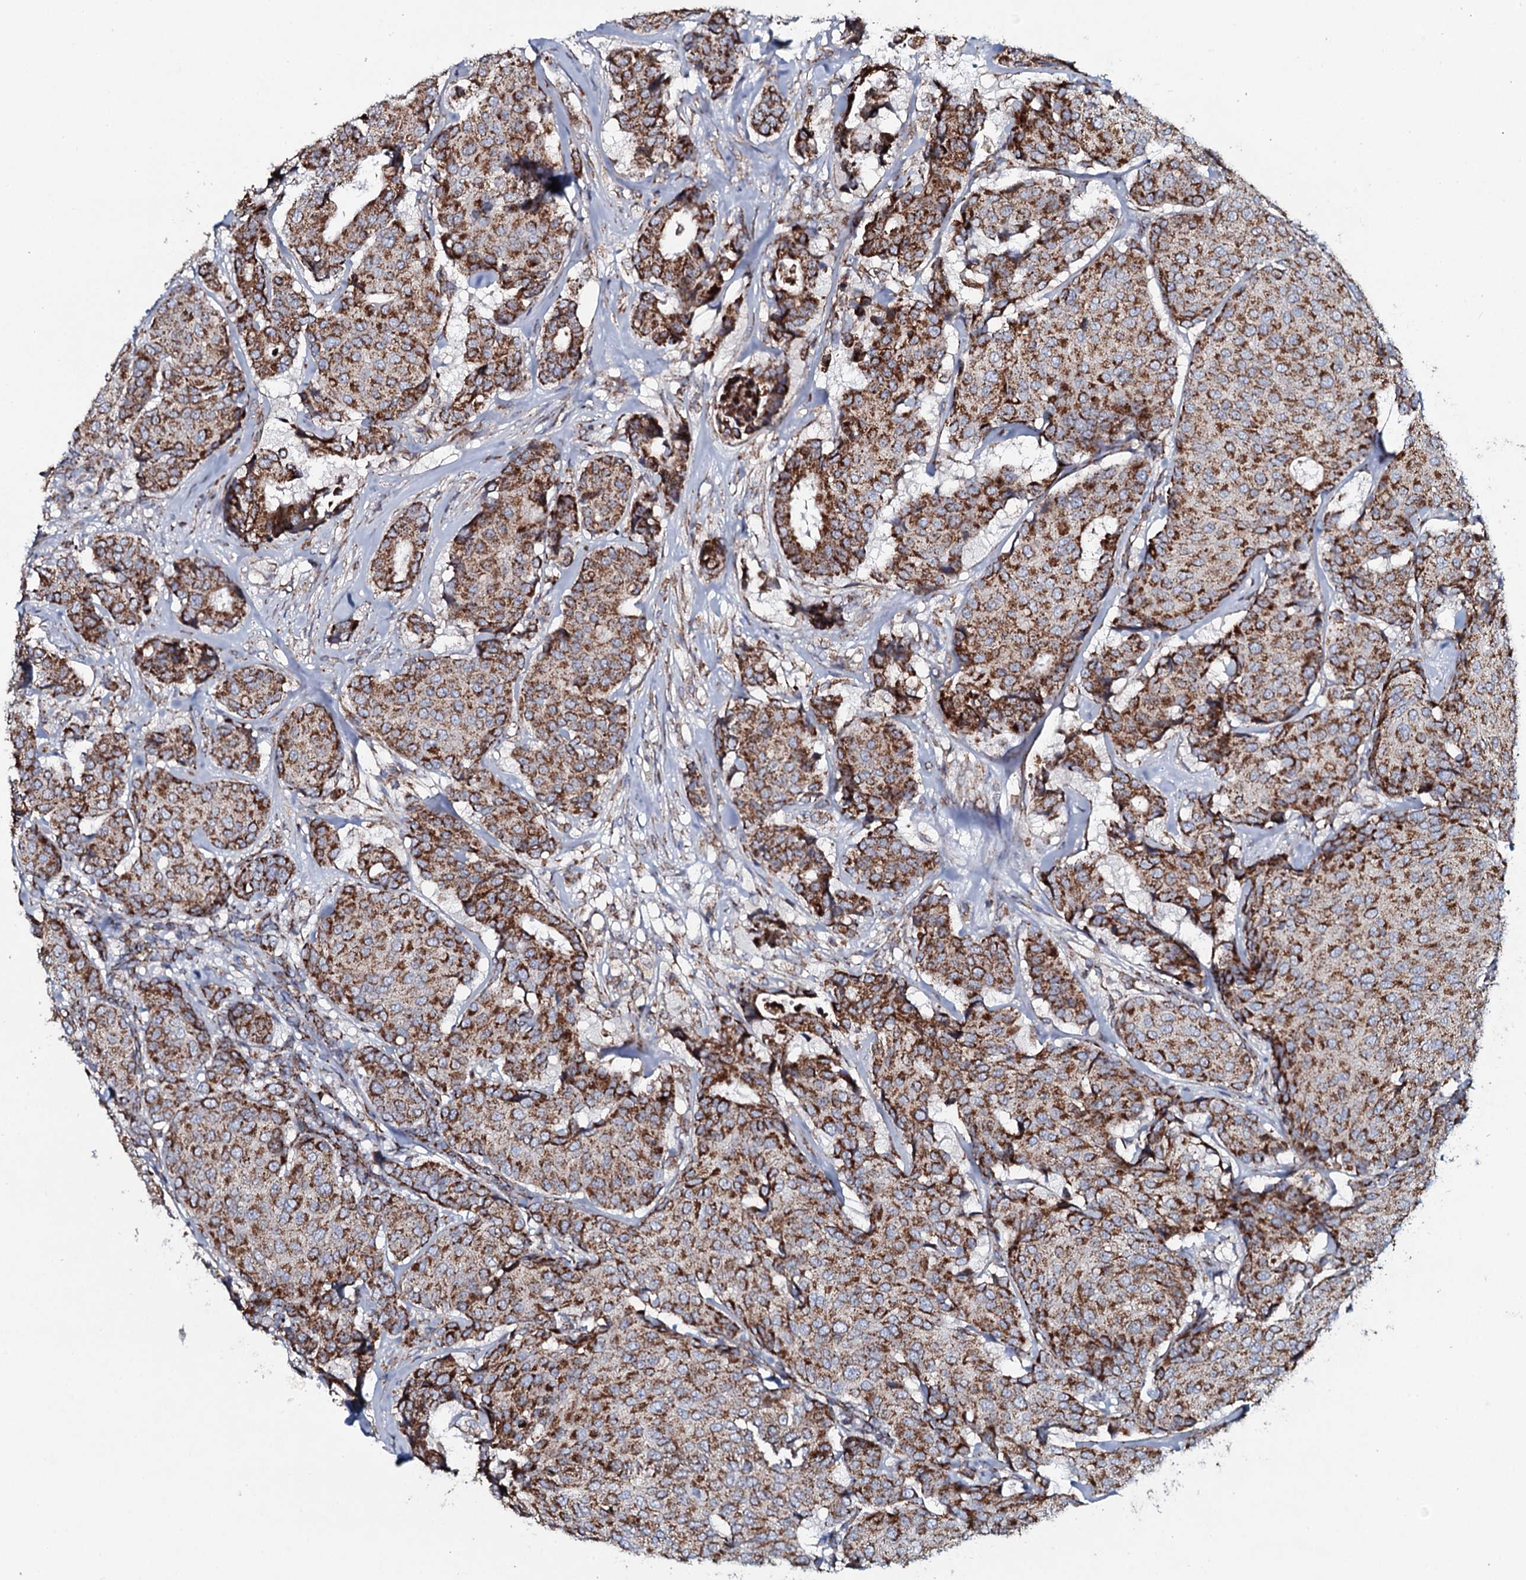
{"staining": {"intensity": "strong", "quantity": "25%-75%", "location": "cytoplasmic/membranous"}, "tissue": "breast cancer", "cell_type": "Tumor cells", "image_type": "cancer", "snomed": [{"axis": "morphology", "description": "Duct carcinoma"}, {"axis": "topography", "description": "Breast"}], "caption": "Protein expression analysis of human breast cancer (intraductal carcinoma) reveals strong cytoplasmic/membranous positivity in about 25%-75% of tumor cells.", "gene": "EVC2", "patient": {"sex": "female", "age": 75}}